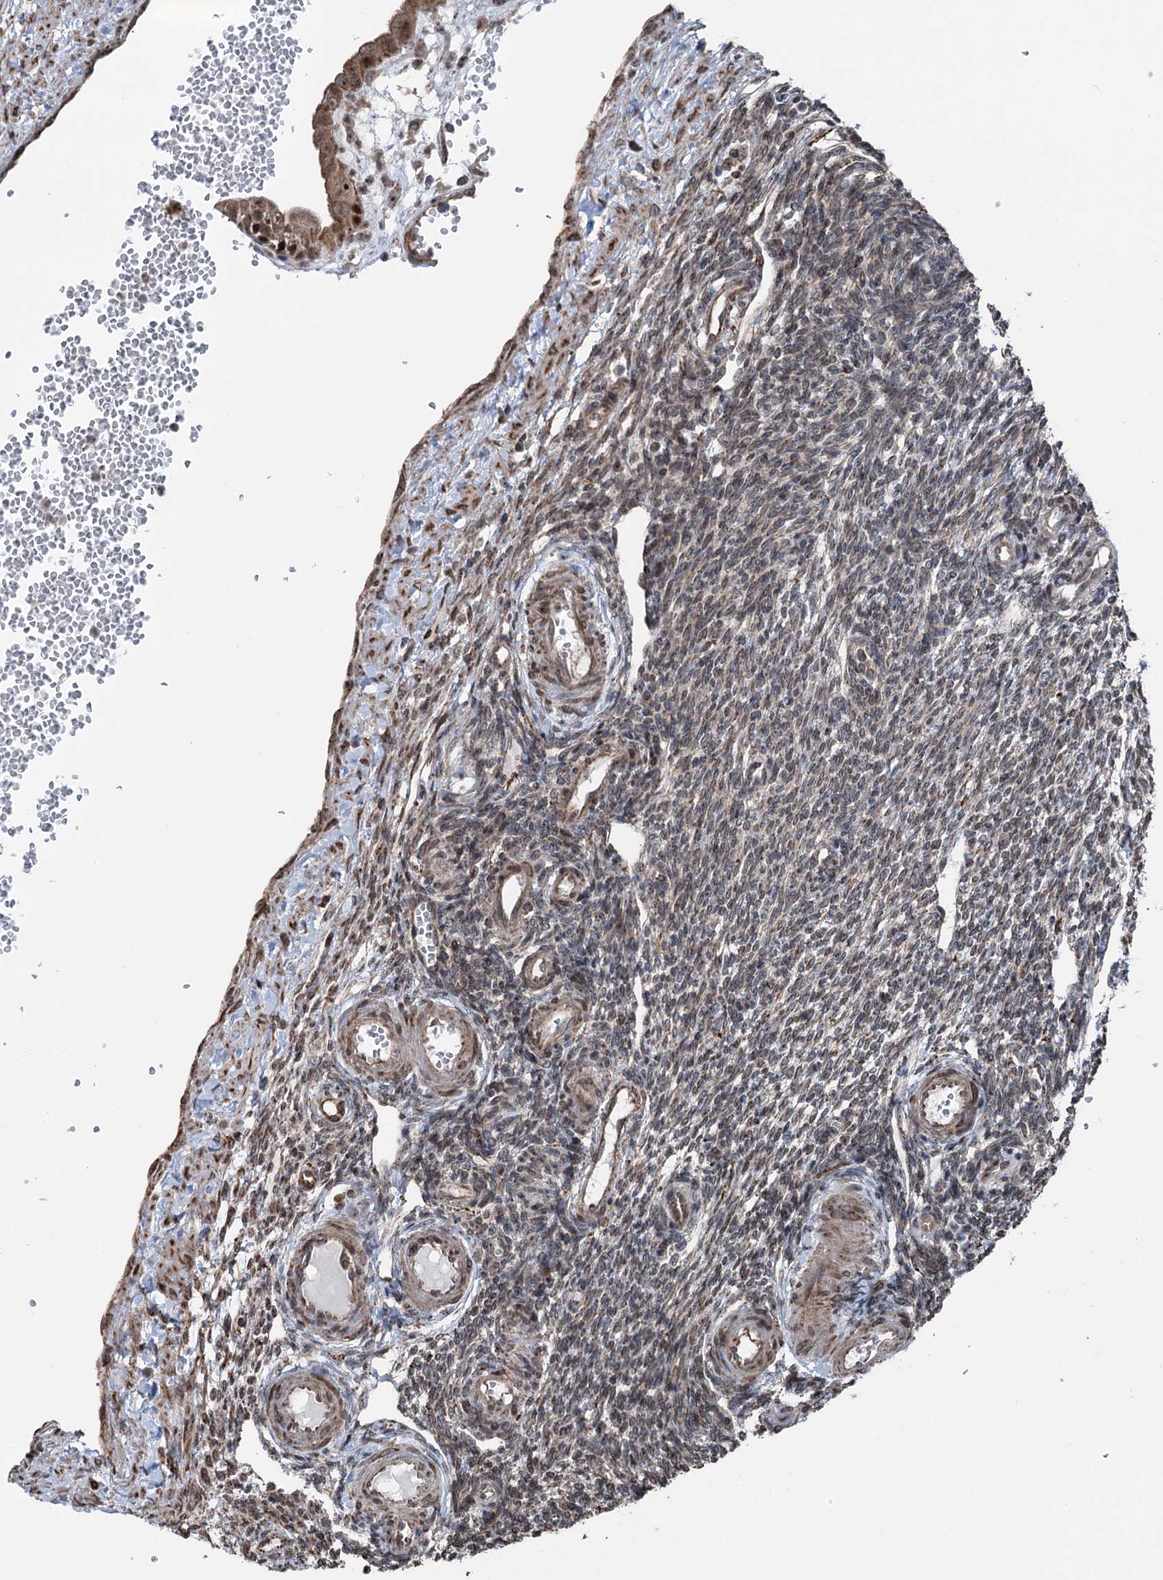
{"staining": {"intensity": "weak", "quantity": "25%-75%", "location": "cytoplasmic/membranous"}, "tissue": "ovary", "cell_type": "Ovarian stroma cells", "image_type": "normal", "snomed": [{"axis": "morphology", "description": "Normal tissue, NOS"}, {"axis": "morphology", "description": "Cyst, NOS"}, {"axis": "topography", "description": "Ovary"}], "caption": "IHC (DAB) staining of normal human ovary shows weak cytoplasmic/membranous protein expression in about 25%-75% of ovarian stroma cells.", "gene": "STEEP1", "patient": {"sex": "female", "age": 33}}